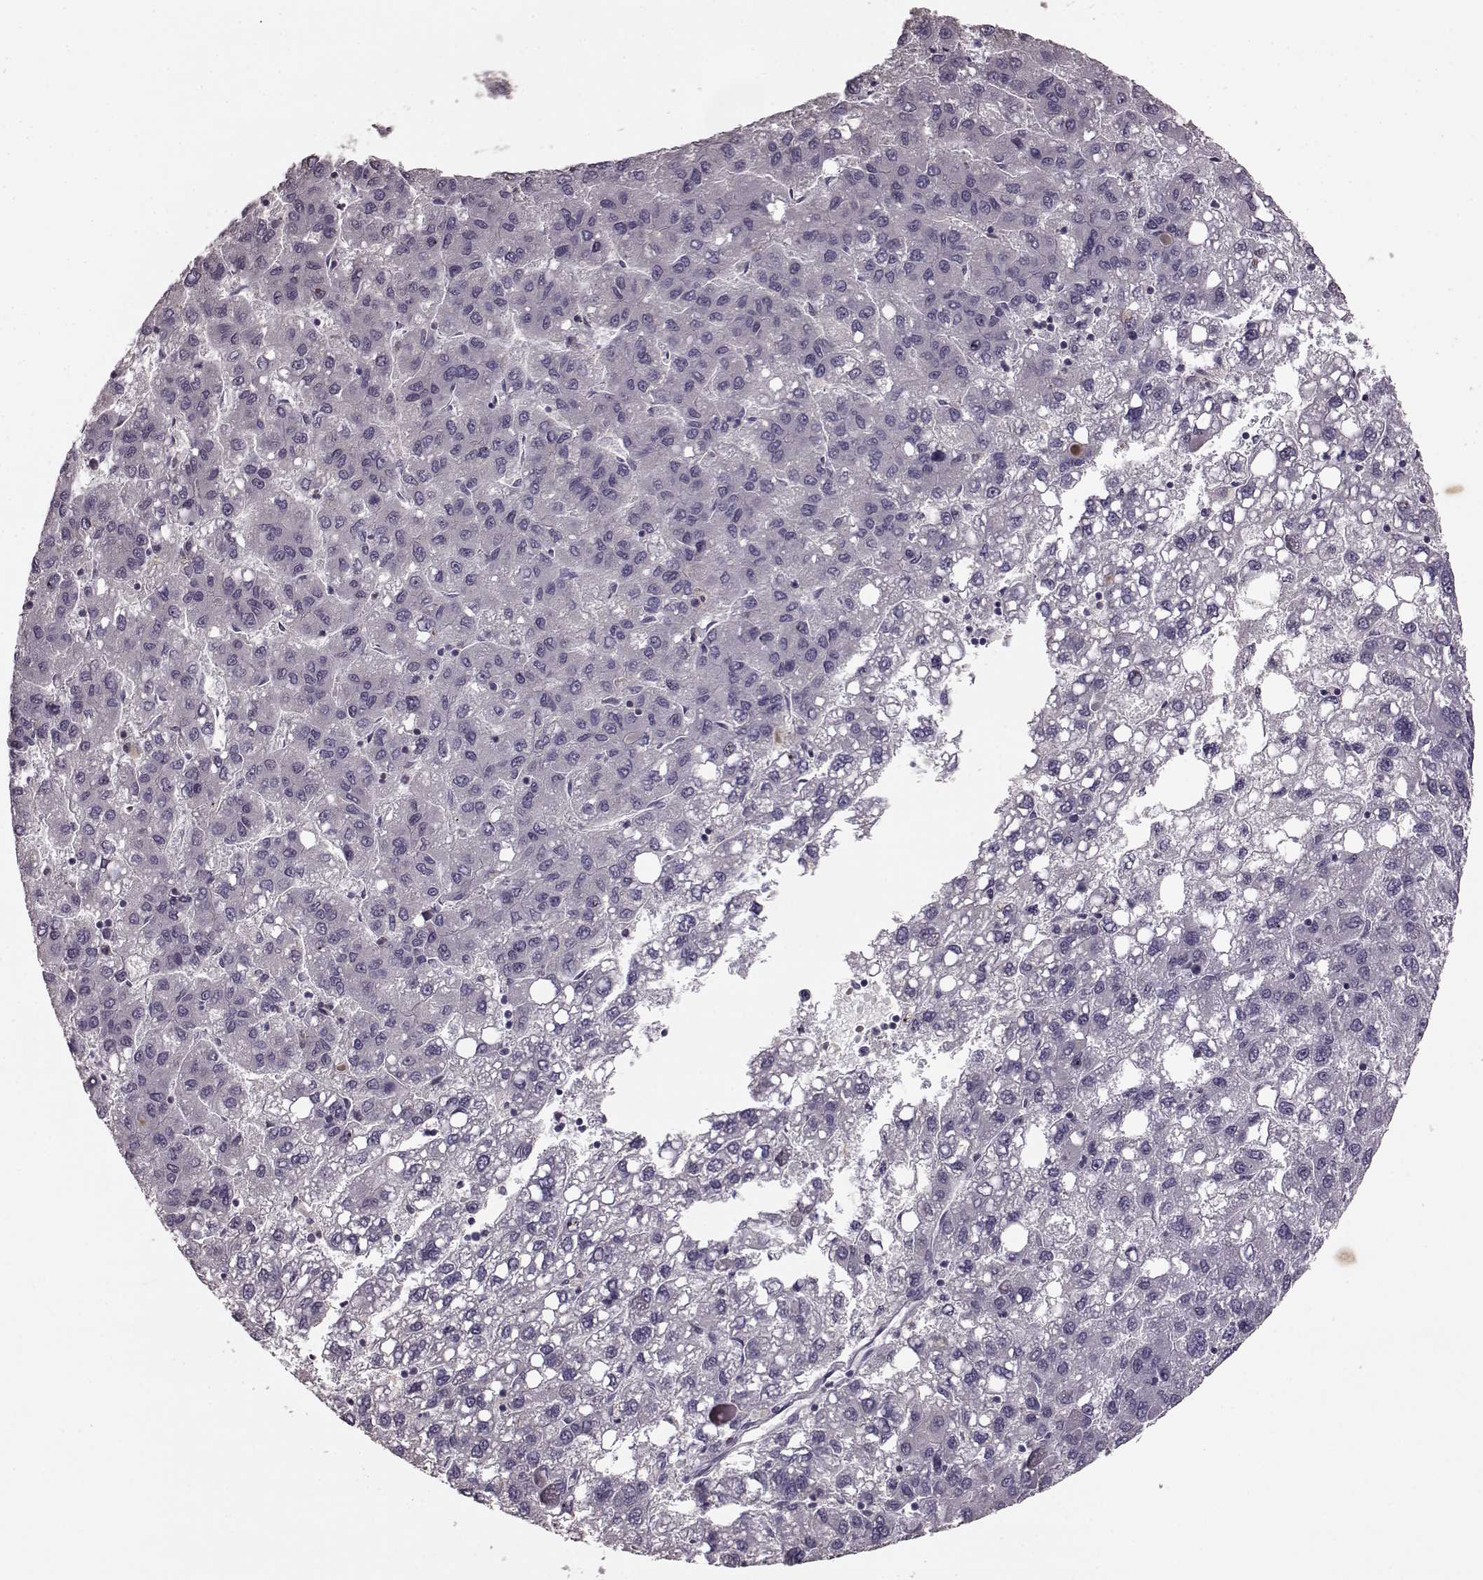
{"staining": {"intensity": "negative", "quantity": "none", "location": "none"}, "tissue": "liver cancer", "cell_type": "Tumor cells", "image_type": "cancer", "snomed": [{"axis": "morphology", "description": "Carcinoma, Hepatocellular, NOS"}, {"axis": "topography", "description": "Liver"}], "caption": "A histopathology image of human liver hepatocellular carcinoma is negative for staining in tumor cells.", "gene": "SLC52A3", "patient": {"sex": "female", "age": 82}}